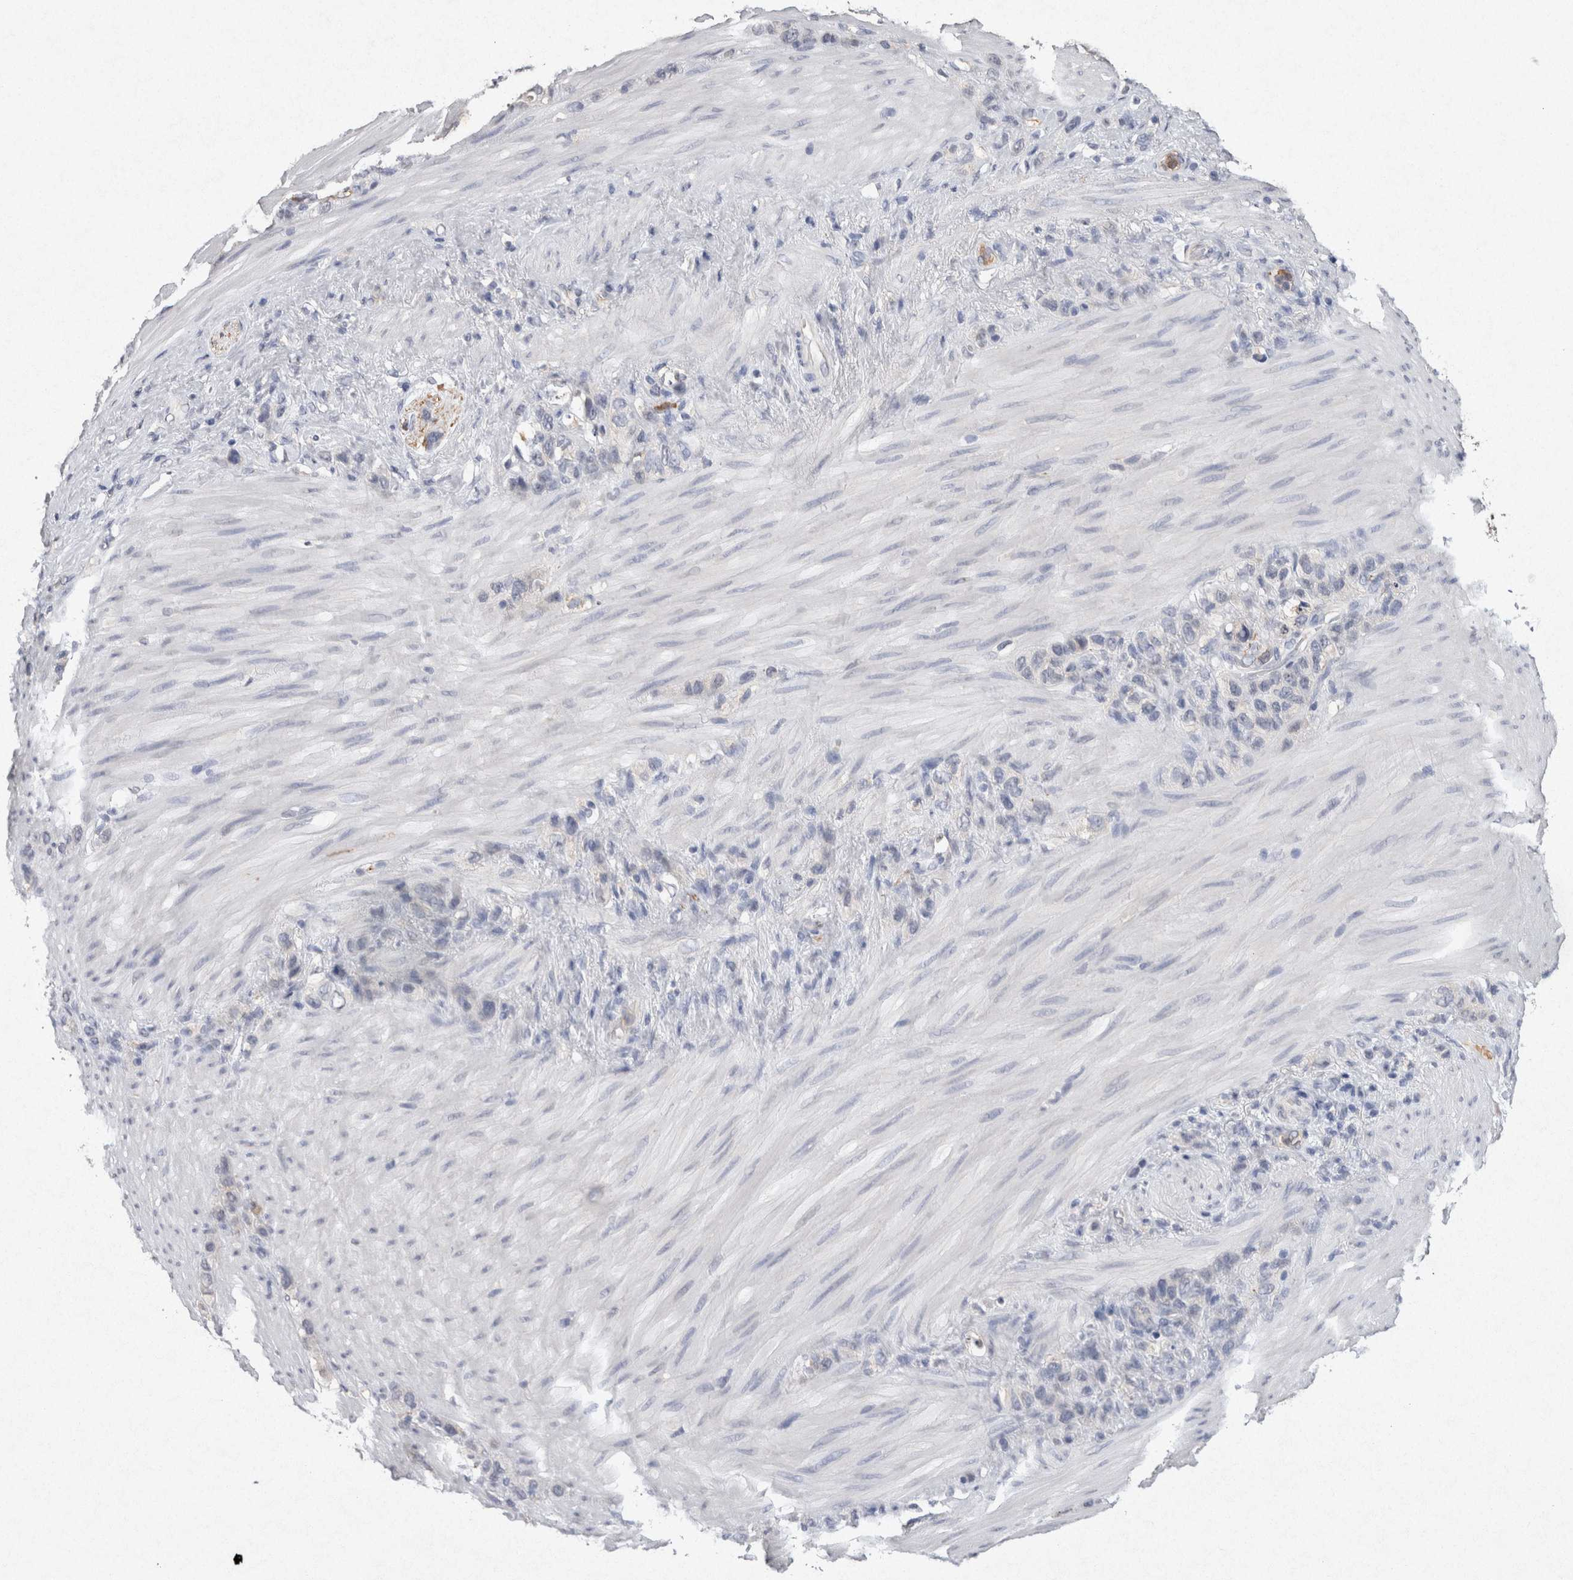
{"staining": {"intensity": "negative", "quantity": "none", "location": "none"}, "tissue": "stomach cancer", "cell_type": "Tumor cells", "image_type": "cancer", "snomed": [{"axis": "morphology", "description": "Adenocarcinoma, NOS"}, {"axis": "morphology", "description": "Adenocarcinoma, High grade"}, {"axis": "topography", "description": "Stomach, upper"}, {"axis": "topography", "description": "Stomach, lower"}], "caption": "A histopathology image of human stomach adenocarcinoma is negative for staining in tumor cells.", "gene": "FABP7", "patient": {"sex": "female", "age": 65}}